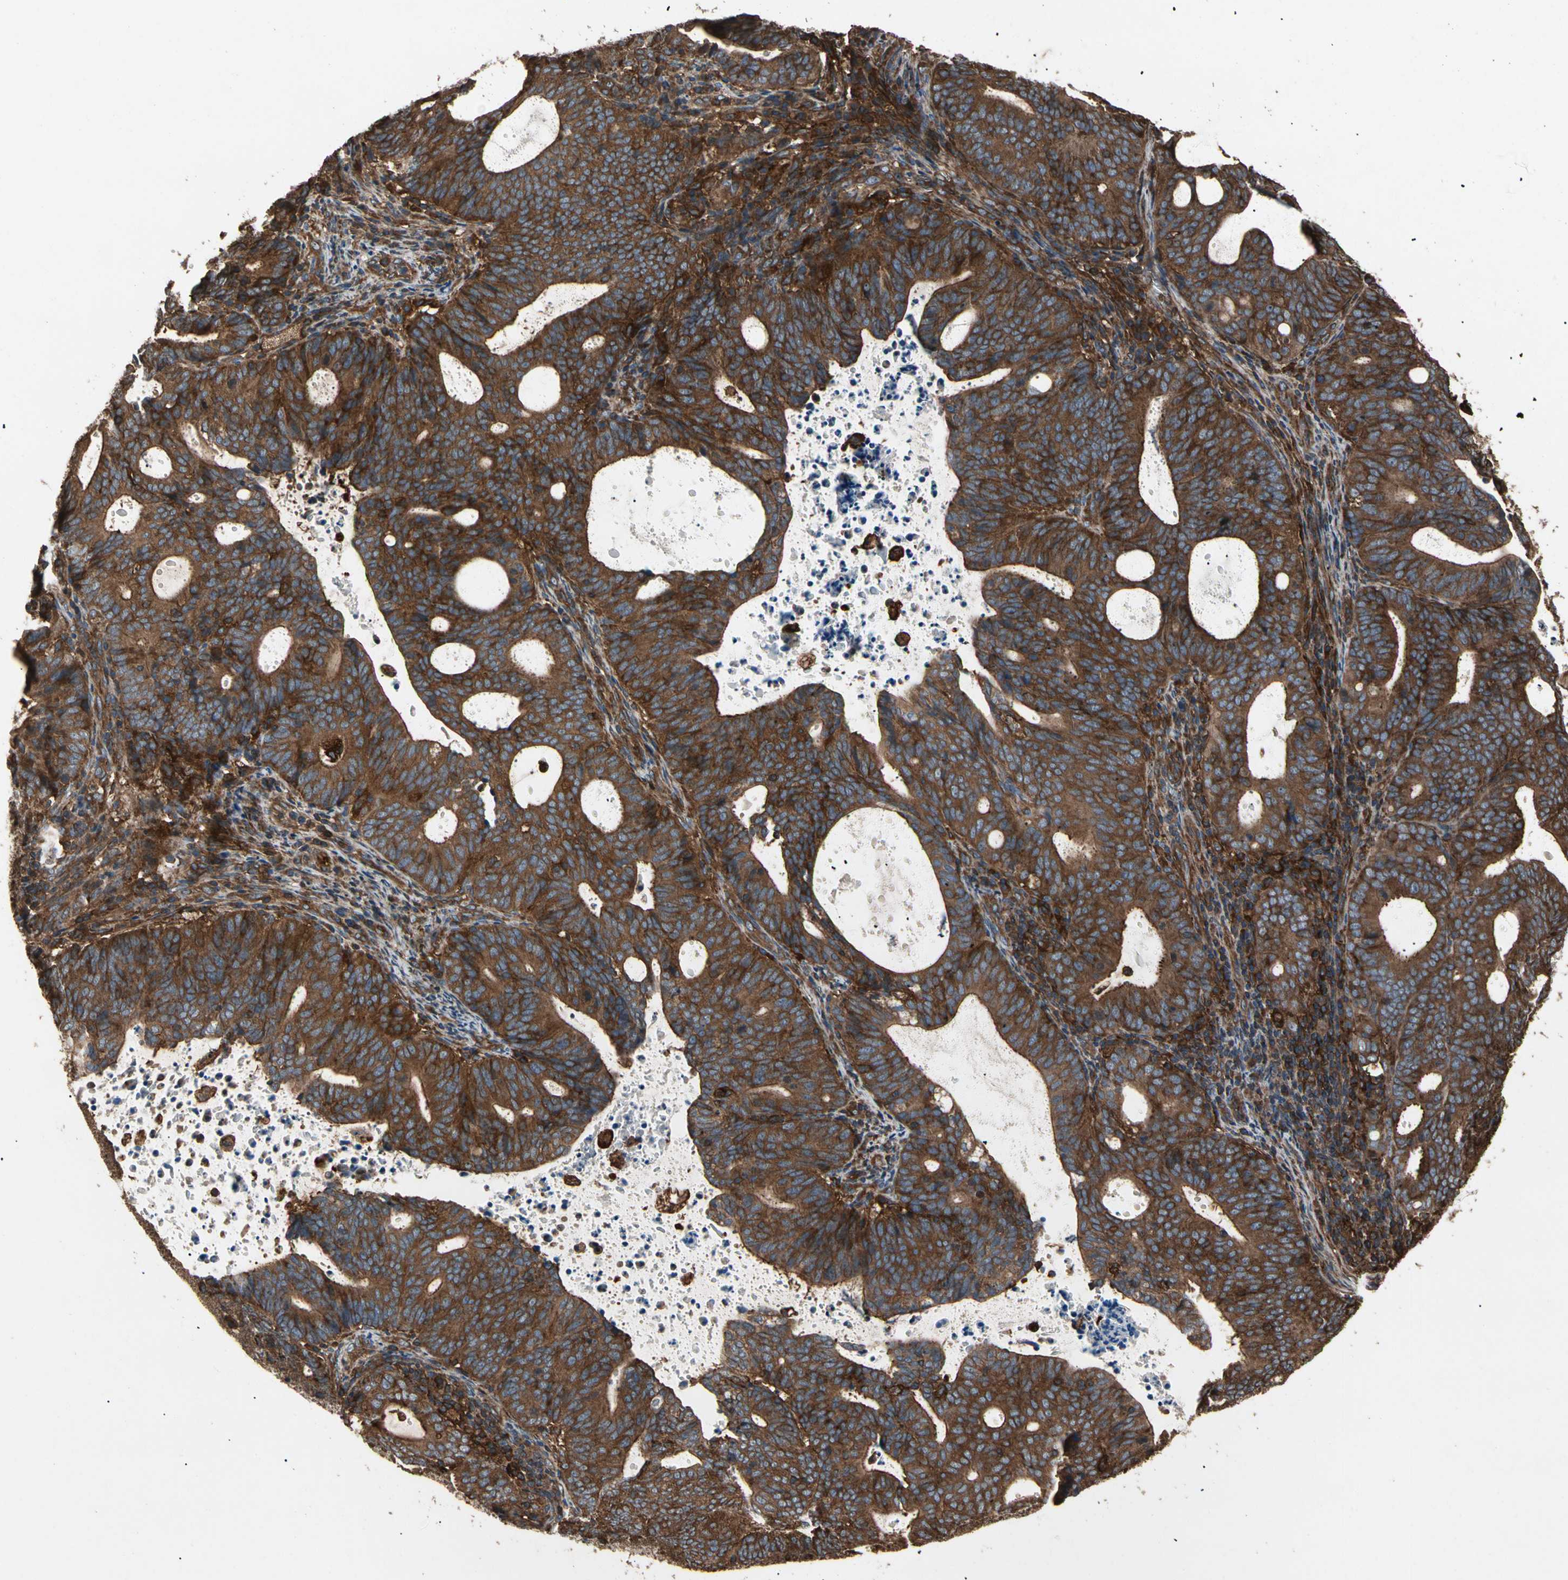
{"staining": {"intensity": "strong", "quantity": ">75%", "location": "cytoplasmic/membranous"}, "tissue": "endometrial cancer", "cell_type": "Tumor cells", "image_type": "cancer", "snomed": [{"axis": "morphology", "description": "Adenocarcinoma, NOS"}, {"axis": "topography", "description": "Uterus"}], "caption": "IHC of adenocarcinoma (endometrial) displays high levels of strong cytoplasmic/membranous staining in approximately >75% of tumor cells. (DAB (3,3'-diaminobenzidine) IHC with brightfield microscopy, high magnification).", "gene": "AGBL2", "patient": {"sex": "female", "age": 83}}